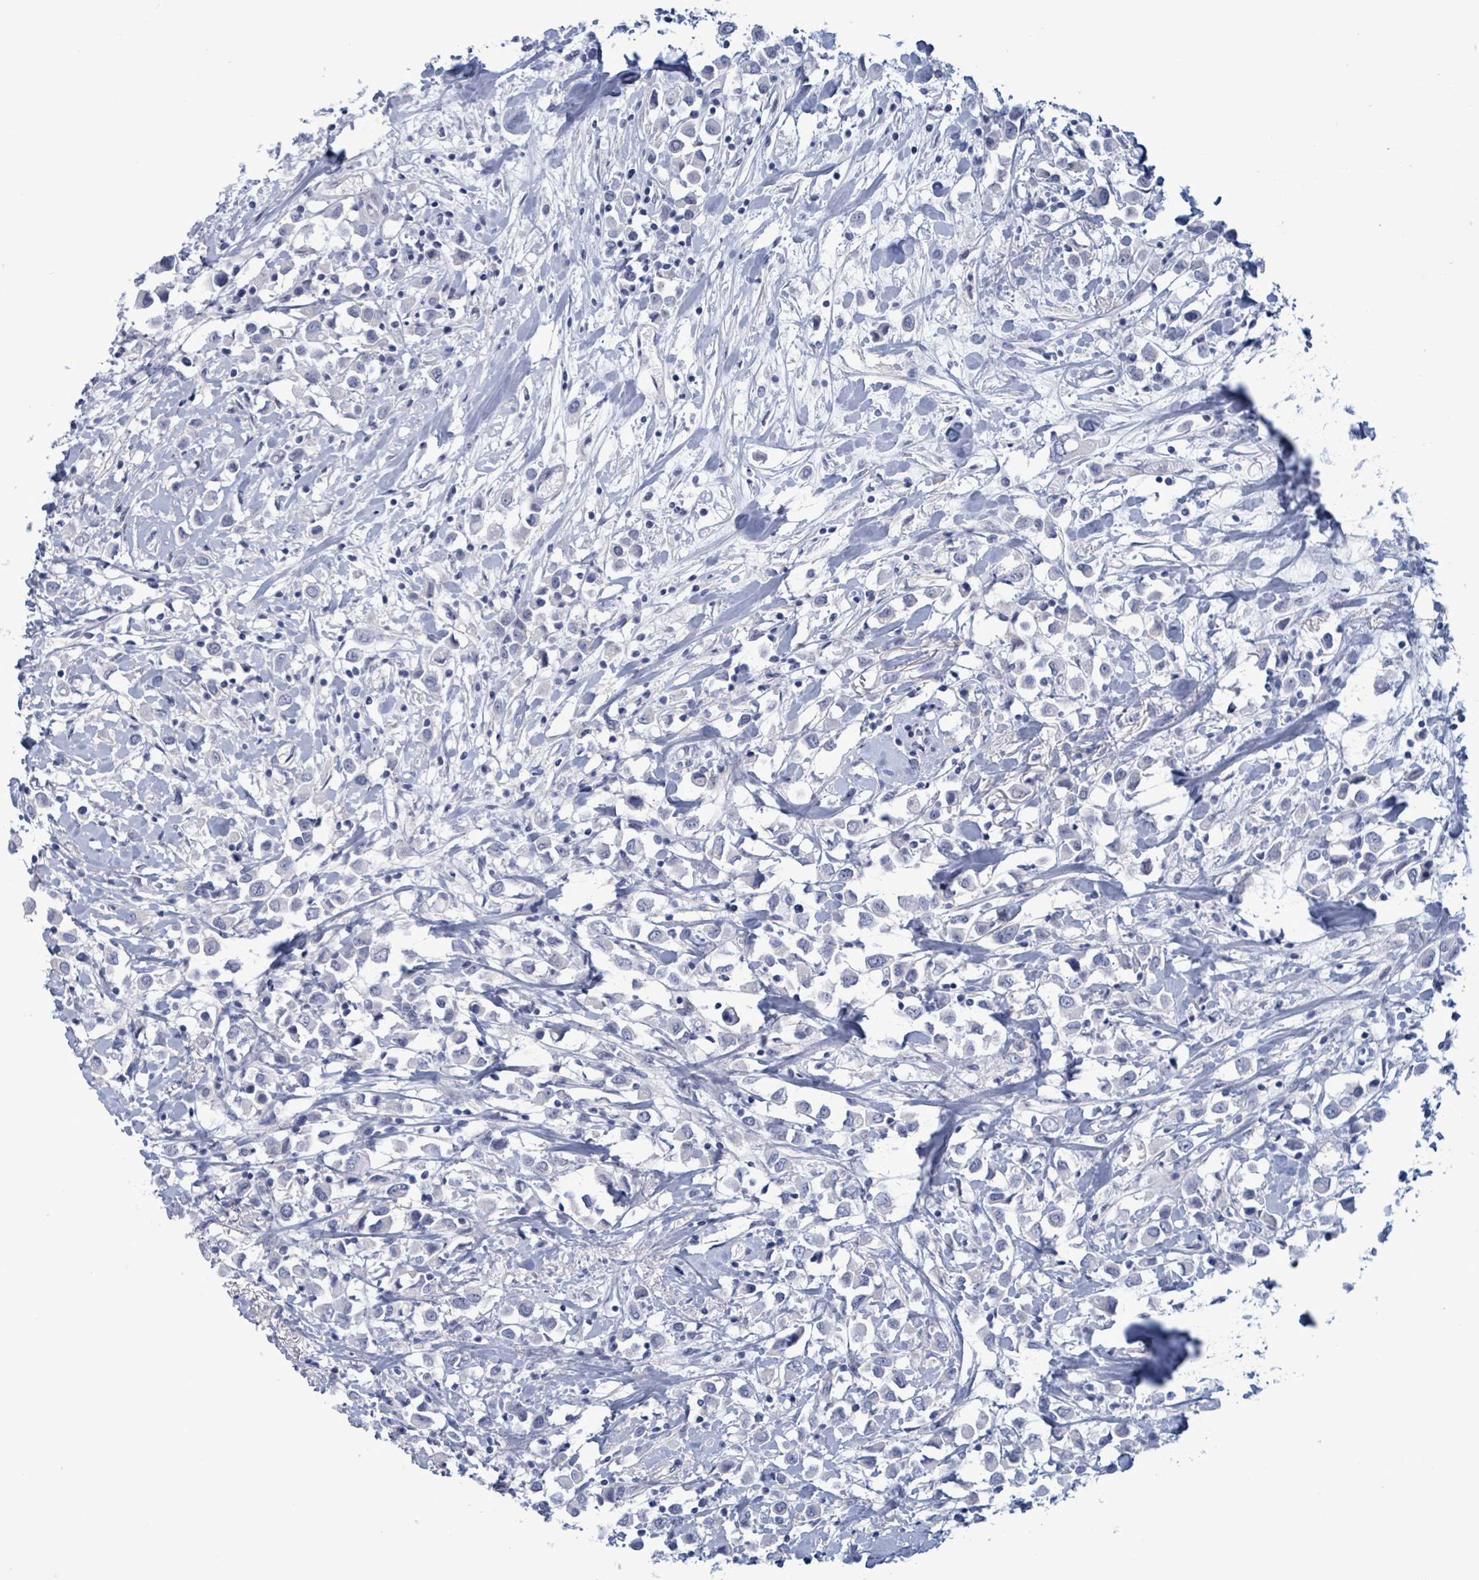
{"staining": {"intensity": "negative", "quantity": "none", "location": "none"}, "tissue": "breast cancer", "cell_type": "Tumor cells", "image_type": "cancer", "snomed": [{"axis": "morphology", "description": "Duct carcinoma"}, {"axis": "topography", "description": "Breast"}], "caption": "Tumor cells show no significant expression in breast invasive ductal carcinoma.", "gene": "ZNF771", "patient": {"sex": "female", "age": 61}}